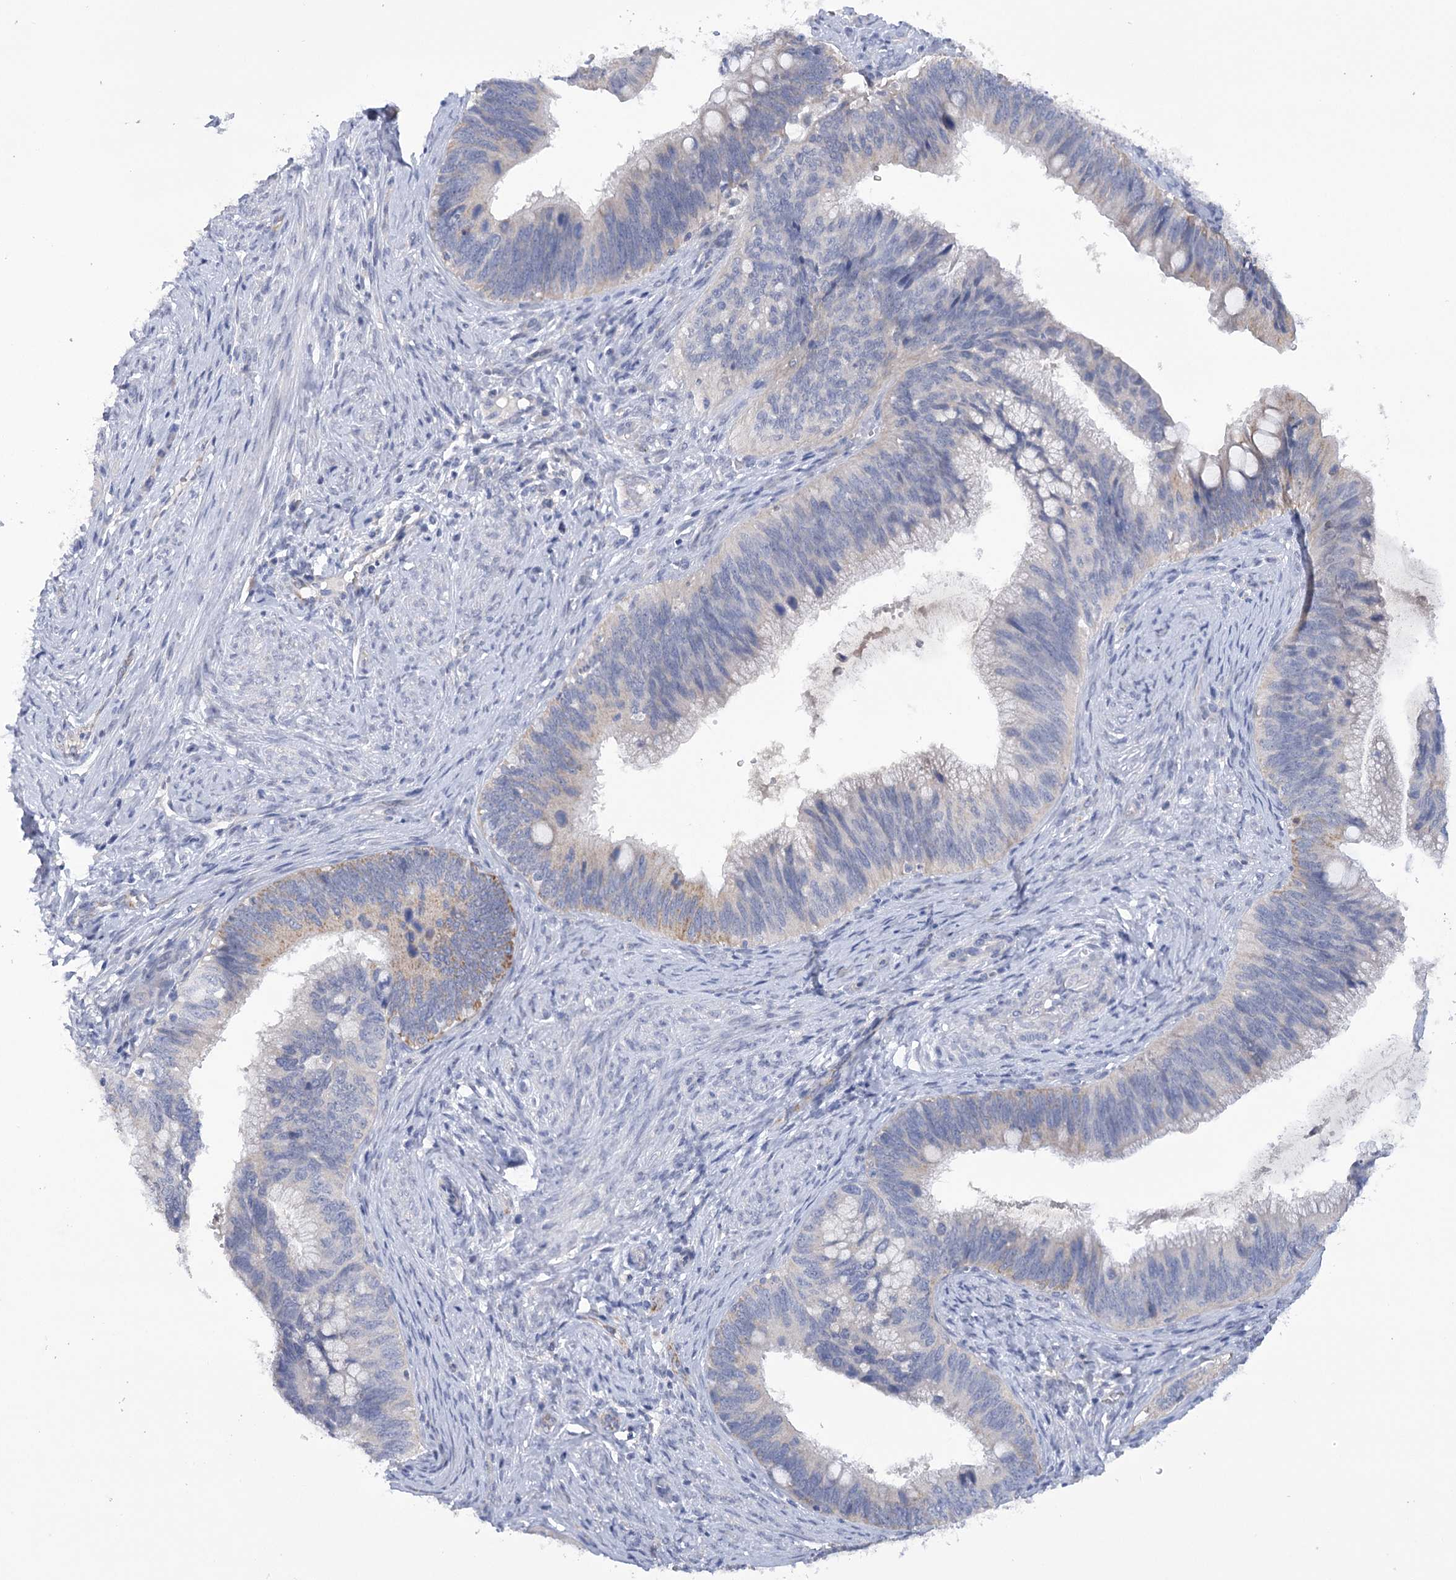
{"staining": {"intensity": "weak", "quantity": "<25%", "location": "cytoplasmic/membranous"}, "tissue": "cervical cancer", "cell_type": "Tumor cells", "image_type": "cancer", "snomed": [{"axis": "morphology", "description": "Adenocarcinoma, NOS"}, {"axis": "topography", "description": "Cervix"}], "caption": "Tumor cells show no significant protein staining in cervical cancer (adenocarcinoma).", "gene": "DCUN1D1", "patient": {"sex": "female", "age": 42}}